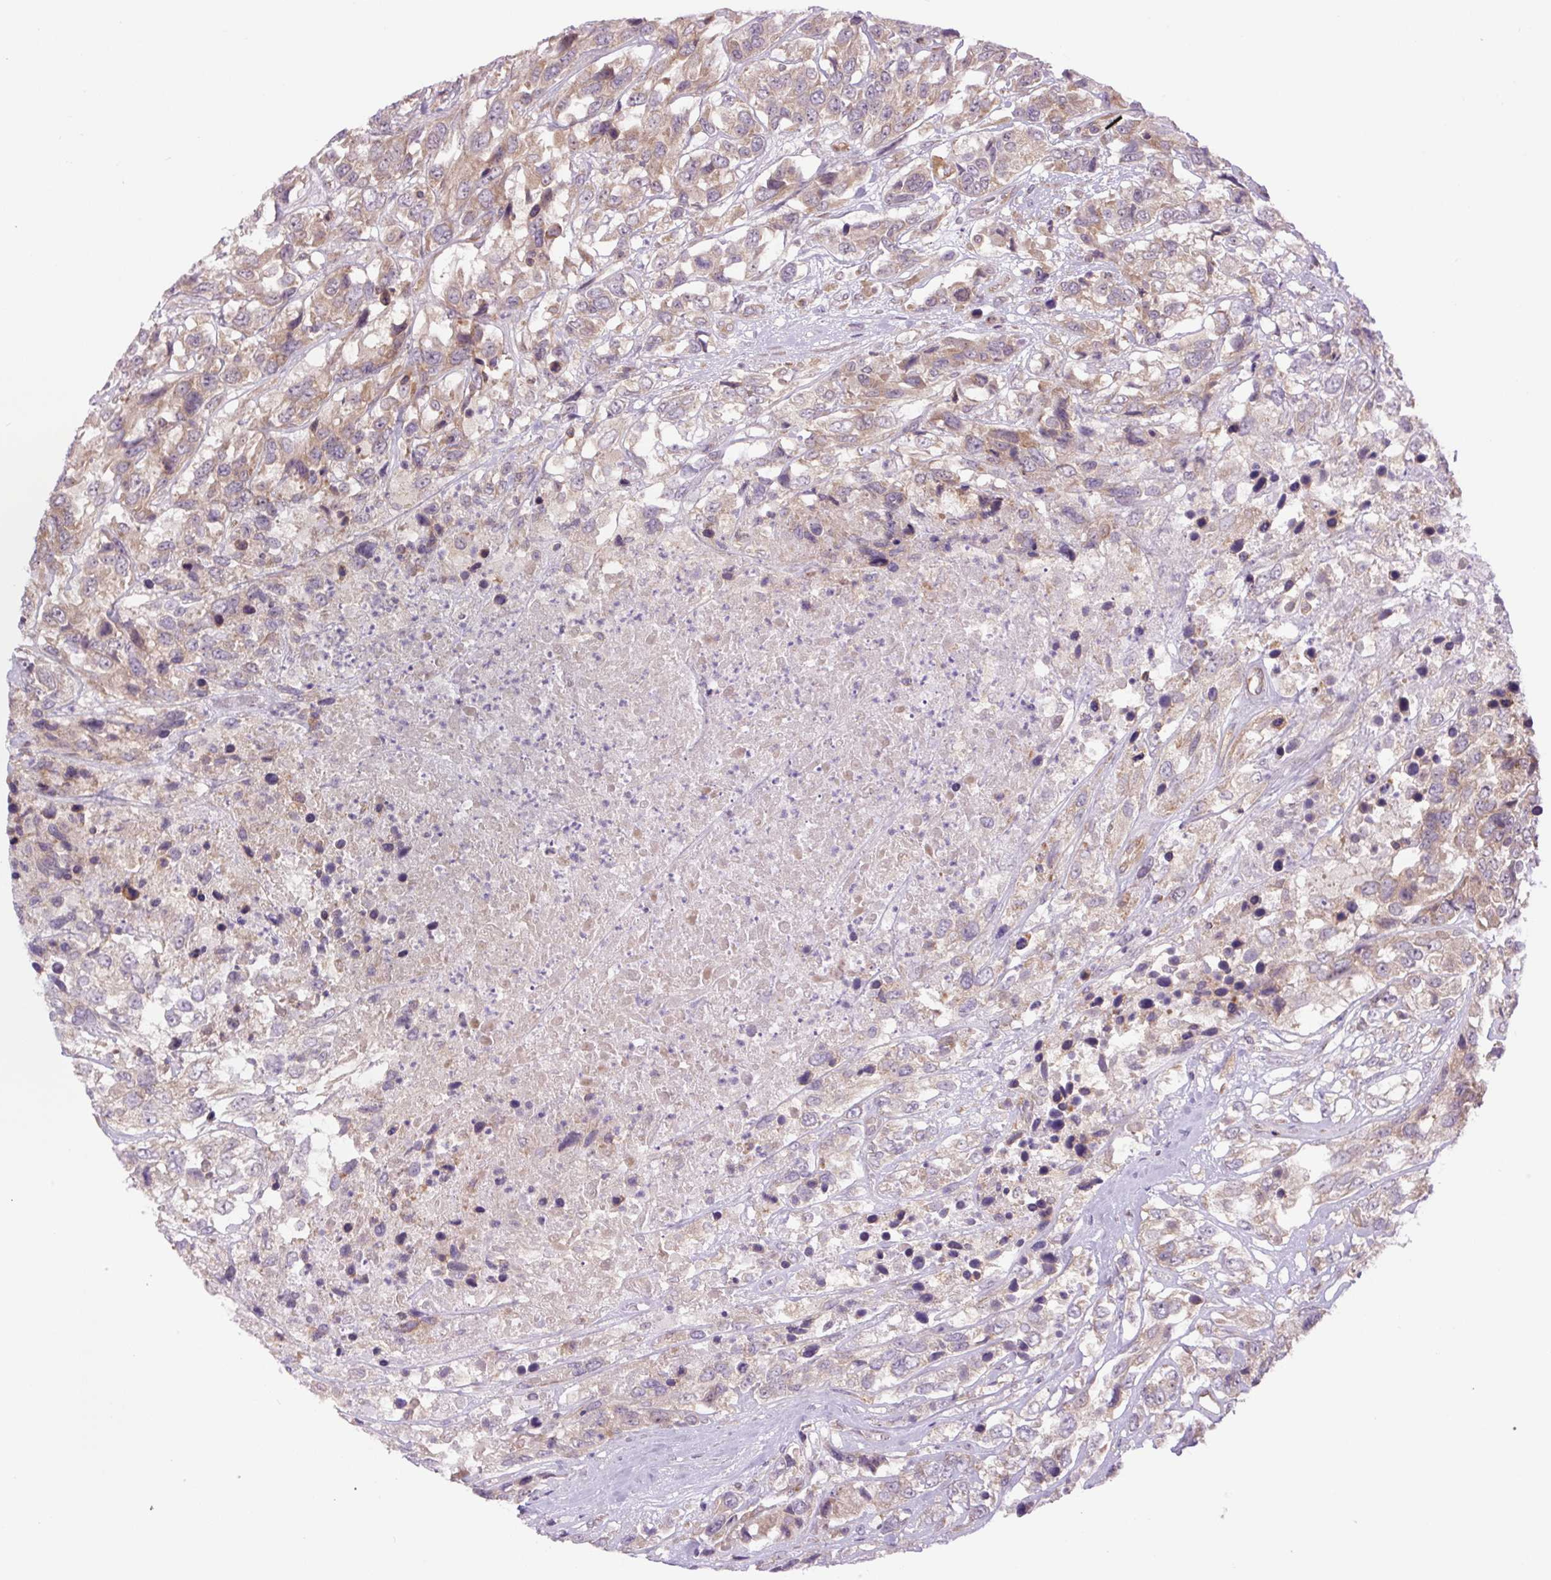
{"staining": {"intensity": "weak", "quantity": "25%-75%", "location": "cytoplasmic/membranous"}, "tissue": "urothelial cancer", "cell_type": "Tumor cells", "image_type": "cancer", "snomed": [{"axis": "morphology", "description": "Urothelial carcinoma, High grade"}, {"axis": "topography", "description": "Urinary bladder"}], "caption": "Urothelial cancer stained with a brown dye displays weak cytoplasmic/membranous positive staining in approximately 25%-75% of tumor cells.", "gene": "MINK1", "patient": {"sex": "female", "age": 70}}